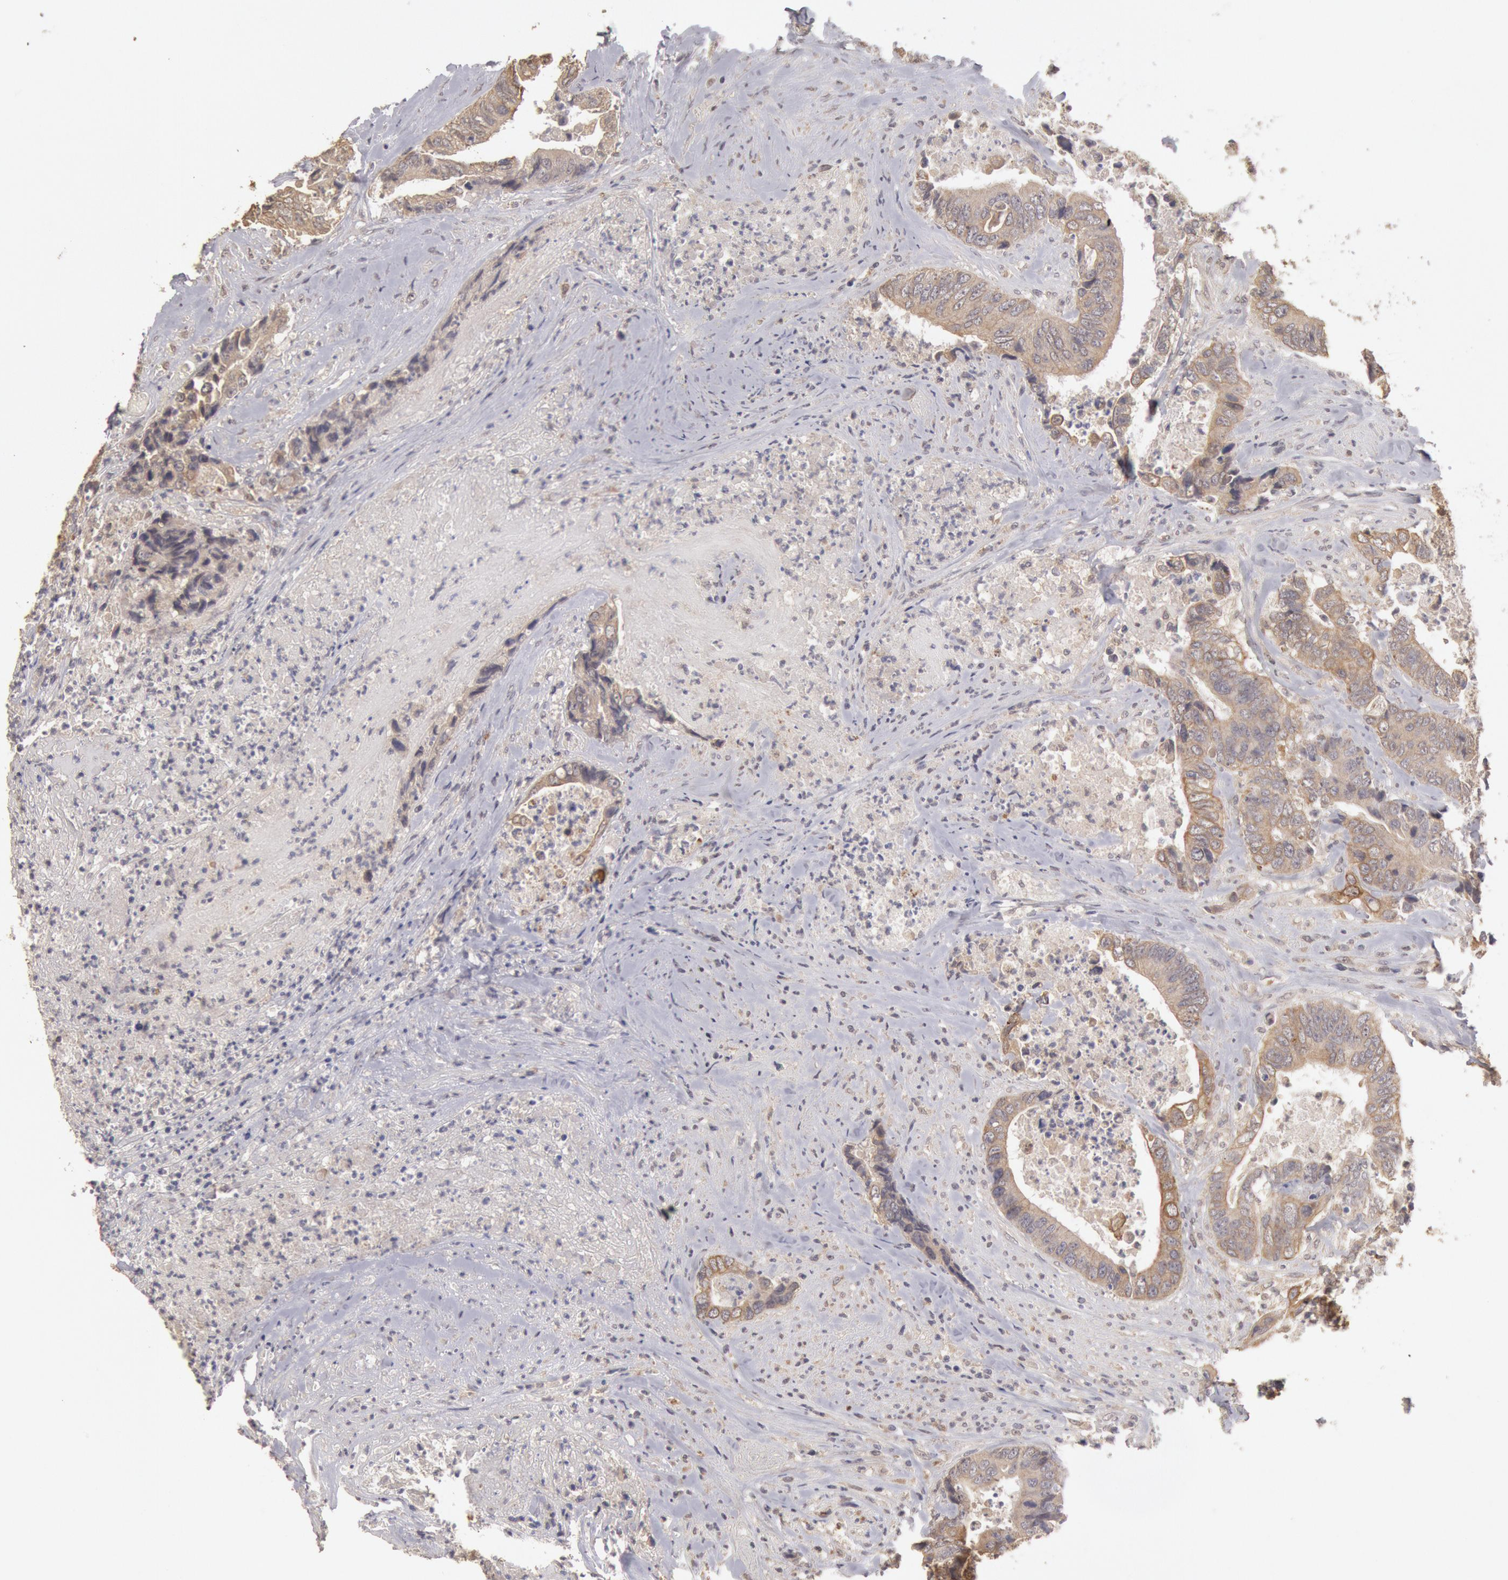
{"staining": {"intensity": "weak", "quantity": ">75%", "location": "cytoplasmic/membranous"}, "tissue": "colorectal cancer", "cell_type": "Tumor cells", "image_type": "cancer", "snomed": [{"axis": "morphology", "description": "Adenocarcinoma, NOS"}, {"axis": "topography", "description": "Rectum"}], "caption": "A brown stain labels weak cytoplasmic/membranous positivity of a protein in colorectal cancer (adenocarcinoma) tumor cells.", "gene": "ZFP36L1", "patient": {"sex": "female", "age": 65}}